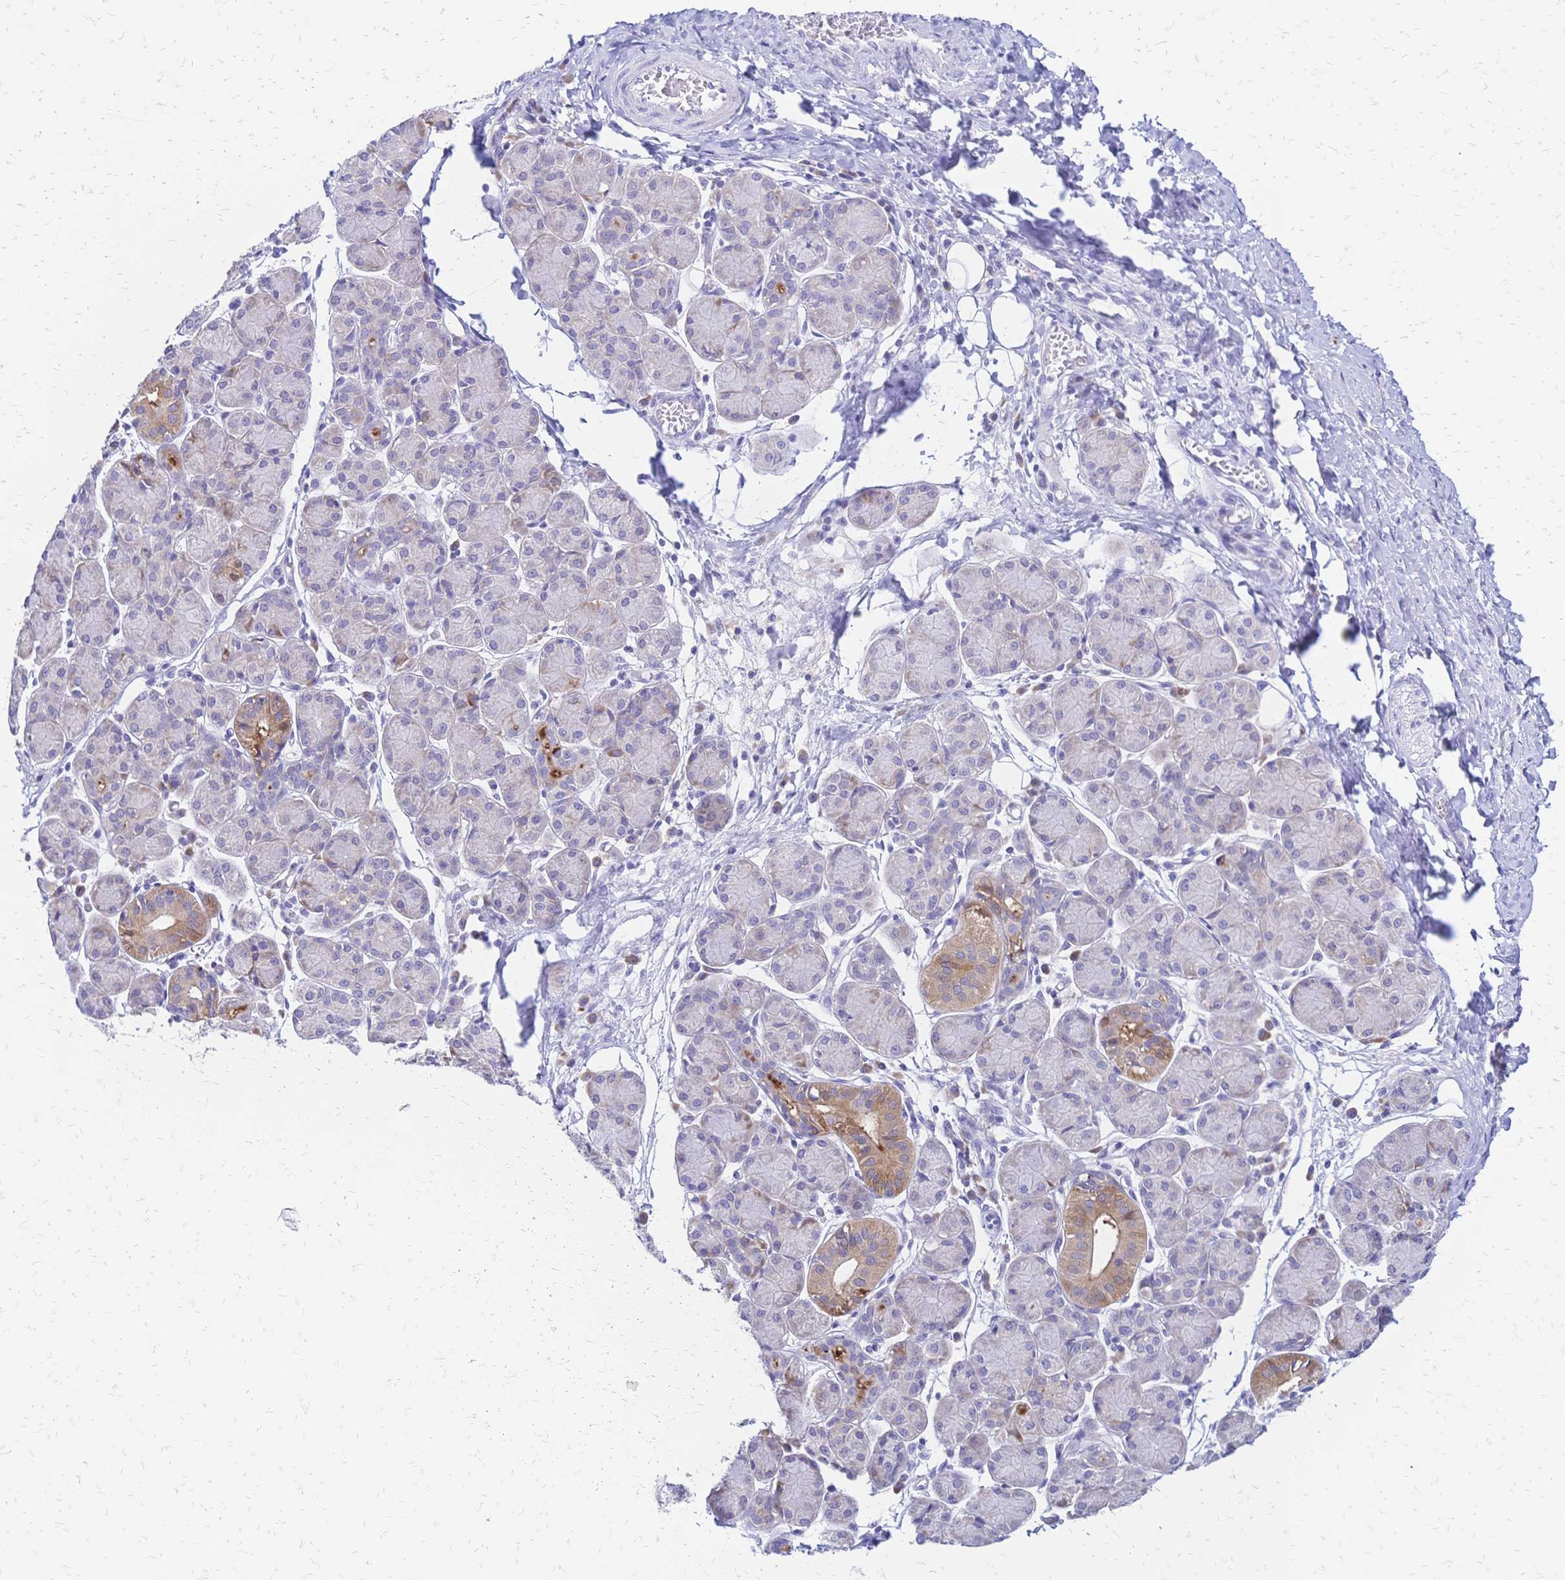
{"staining": {"intensity": "moderate", "quantity": "<25%", "location": "cytoplasmic/membranous"}, "tissue": "salivary gland", "cell_type": "Glandular cells", "image_type": "normal", "snomed": [{"axis": "morphology", "description": "Normal tissue, NOS"}, {"axis": "morphology", "description": "Inflammation, NOS"}, {"axis": "topography", "description": "Lymph node"}, {"axis": "topography", "description": "Salivary gland"}], "caption": "DAB (3,3'-diaminobenzidine) immunohistochemical staining of unremarkable human salivary gland shows moderate cytoplasmic/membranous protein staining in about <25% of glandular cells.", "gene": "GRB7", "patient": {"sex": "male", "age": 3}}